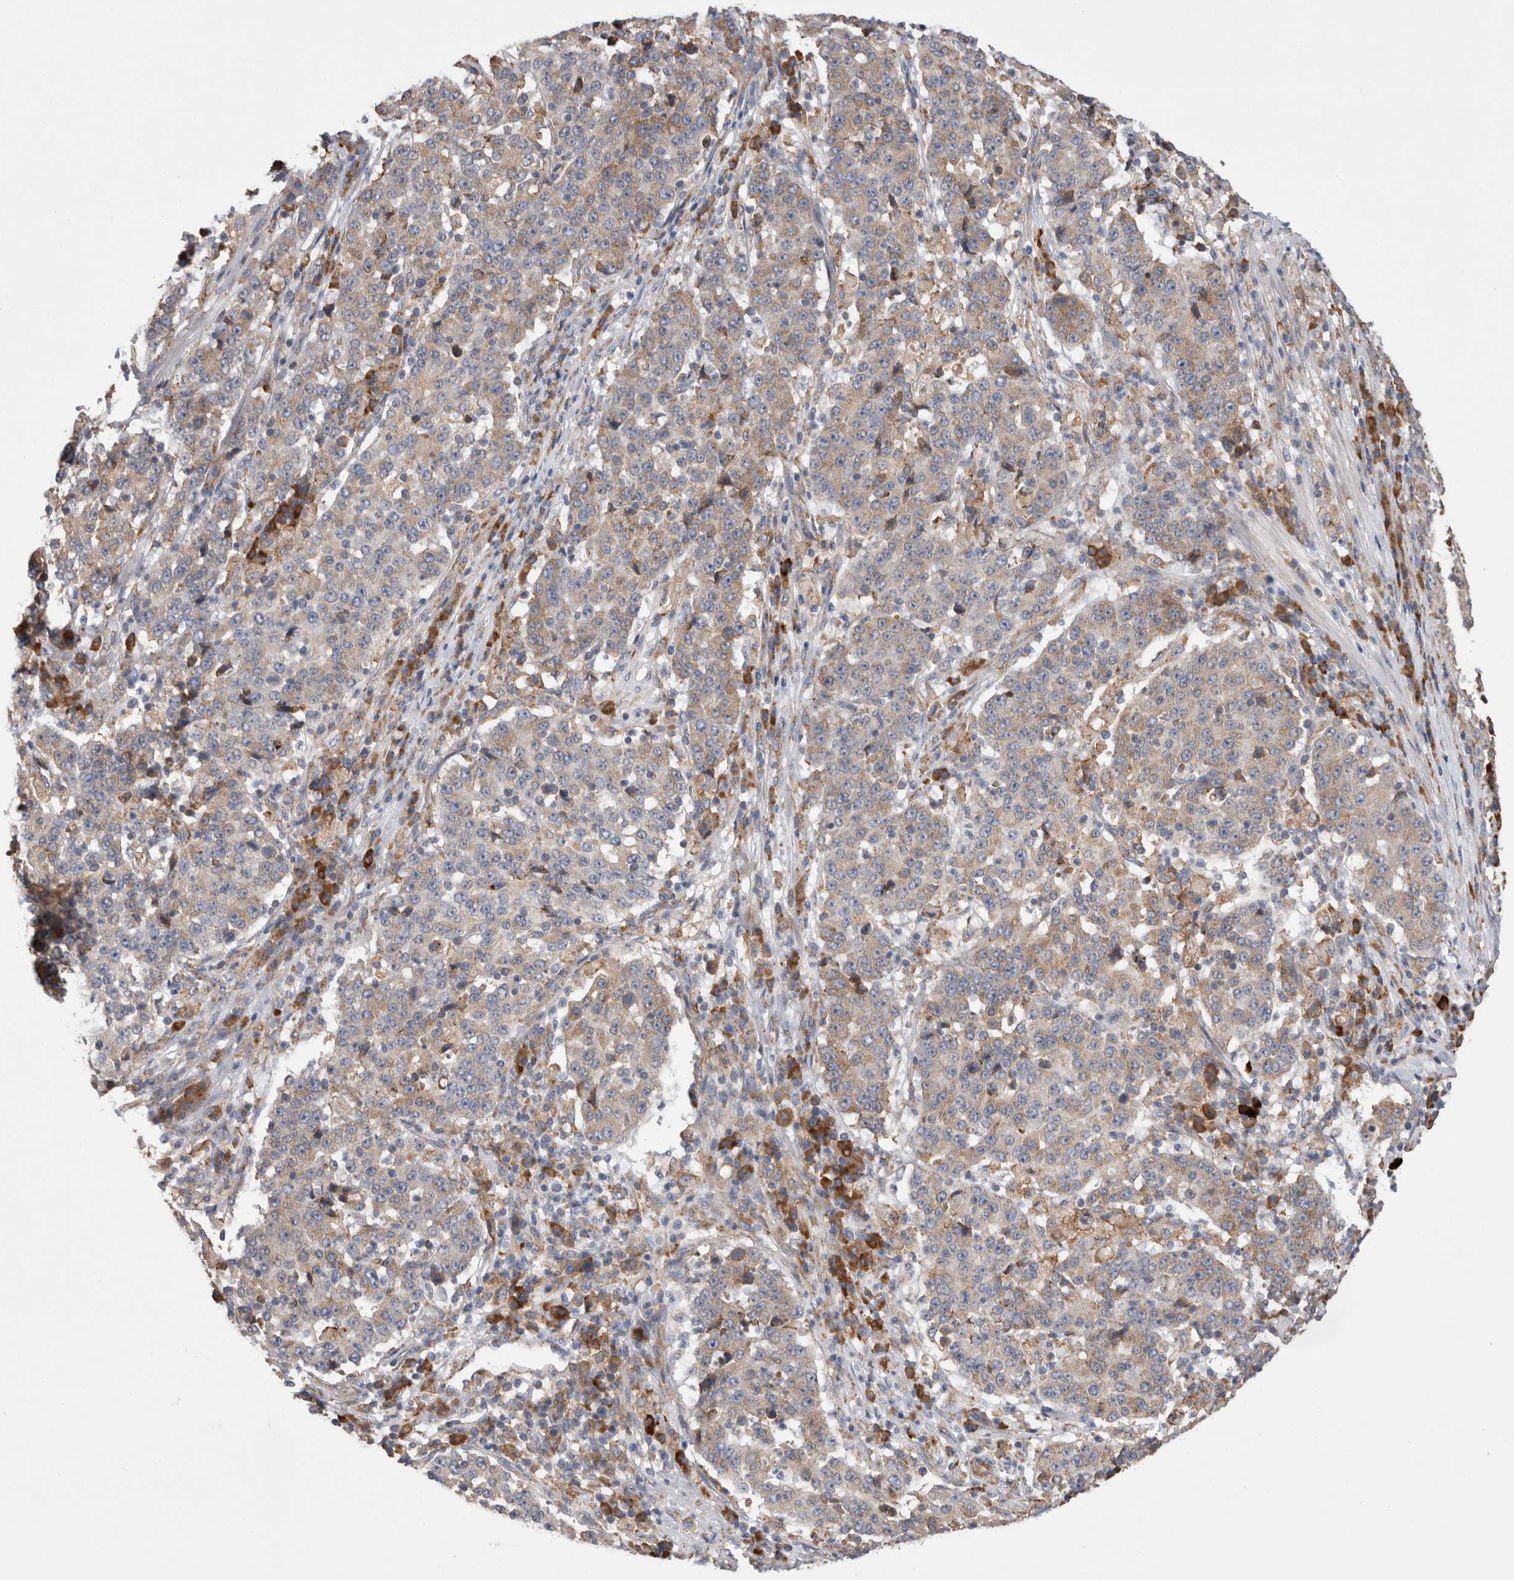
{"staining": {"intensity": "weak", "quantity": ">75%", "location": "cytoplasmic/membranous"}, "tissue": "stomach cancer", "cell_type": "Tumor cells", "image_type": "cancer", "snomed": [{"axis": "morphology", "description": "Adenocarcinoma, NOS"}, {"axis": "topography", "description": "Stomach"}], "caption": "Brown immunohistochemical staining in human stomach cancer reveals weak cytoplasmic/membranous staining in approximately >75% of tumor cells.", "gene": "ZNF341", "patient": {"sex": "male", "age": 59}}